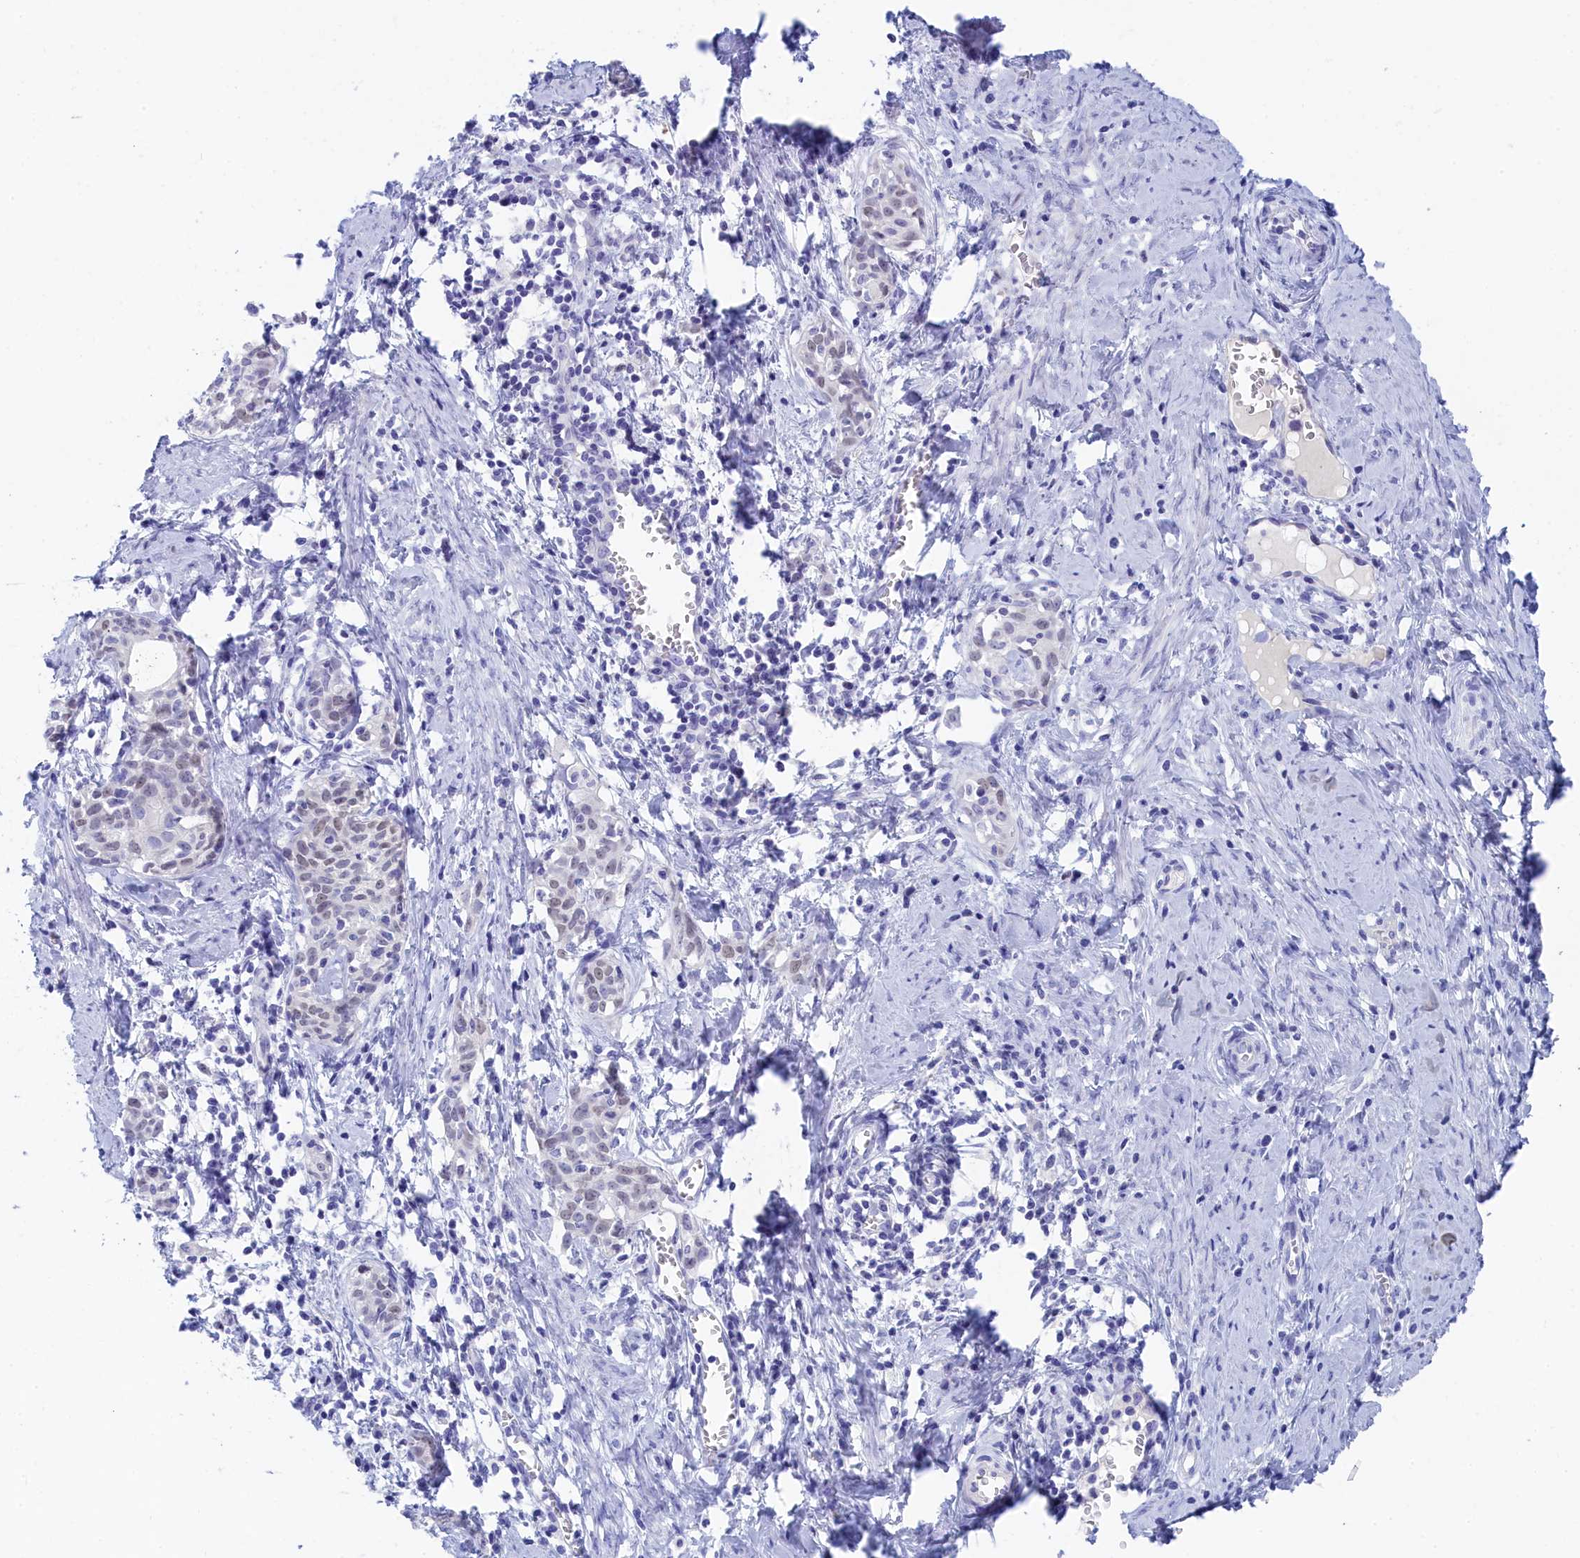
{"staining": {"intensity": "weak", "quantity": "25%-75%", "location": "nuclear"}, "tissue": "cervical cancer", "cell_type": "Tumor cells", "image_type": "cancer", "snomed": [{"axis": "morphology", "description": "Squamous cell carcinoma, NOS"}, {"axis": "topography", "description": "Cervix"}], "caption": "DAB immunohistochemical staining of cervical cancer displays weak nuclear protein positivity in approximately 25%-75% of tumor cells.", "gene": "TRIM10", "patient": {"sex": "female", "age": 52}}